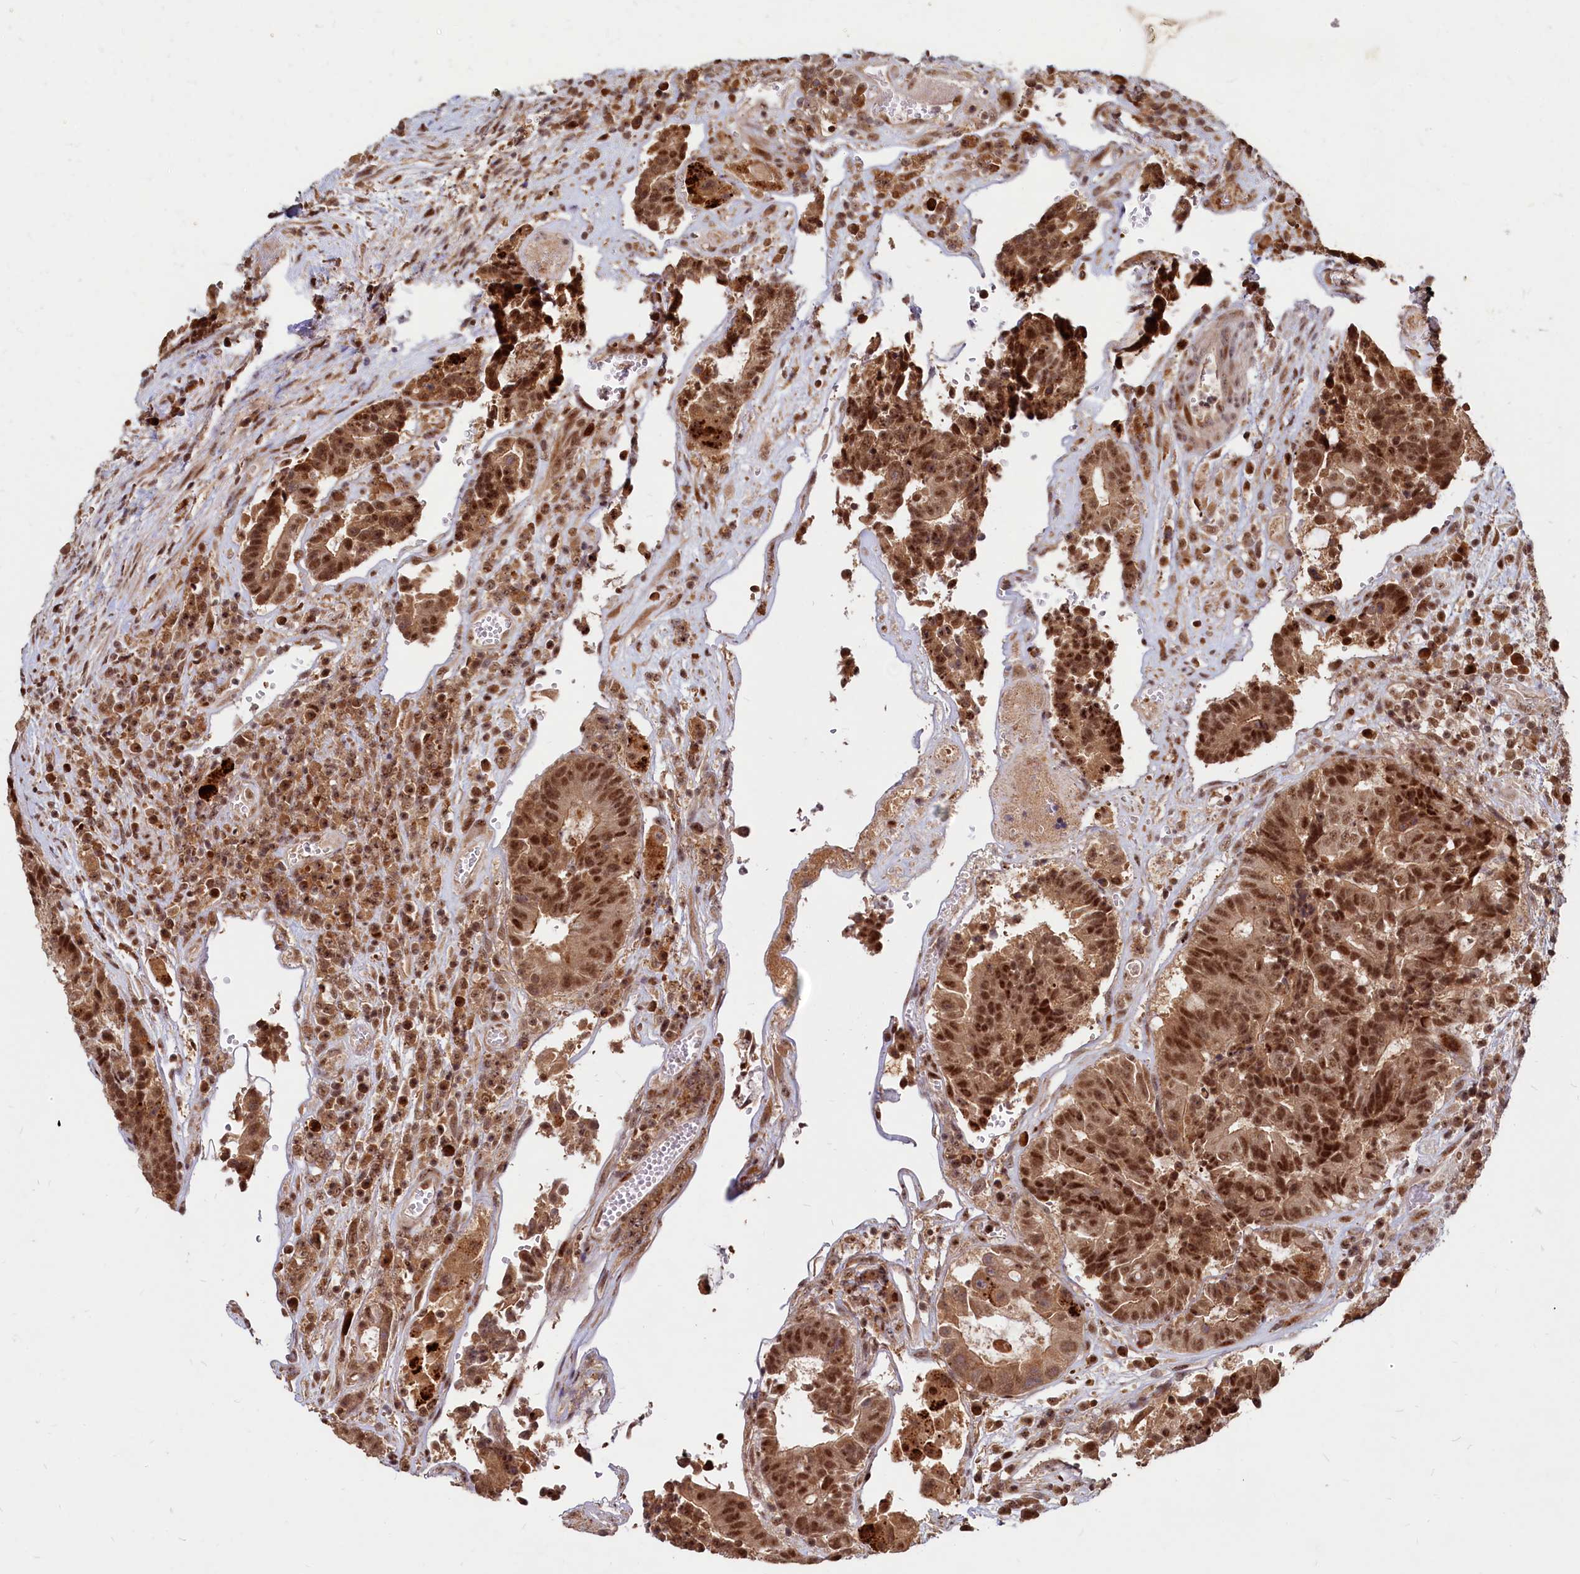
{"staining": {"intensity": "strong", "quantity": ">75%", "location": "nuclear"}, "tissue": "colorectal cancer", "cell_type": "Tumor cells", "image_type": "cancer", "snomed": [{"axis": "morphology", "description": "Adenocarcinoma, NOS"}, {"axis": "topography", "description": "Rectum"}], "caption": "Human colorectal adenocarcinoma stained for a protein (brown) demonstrates strong nuclear positive positivity in about >75% of tumor cells.", "gene": "TRAPPC4", "patient": {"sex": "male", "age": 69}}